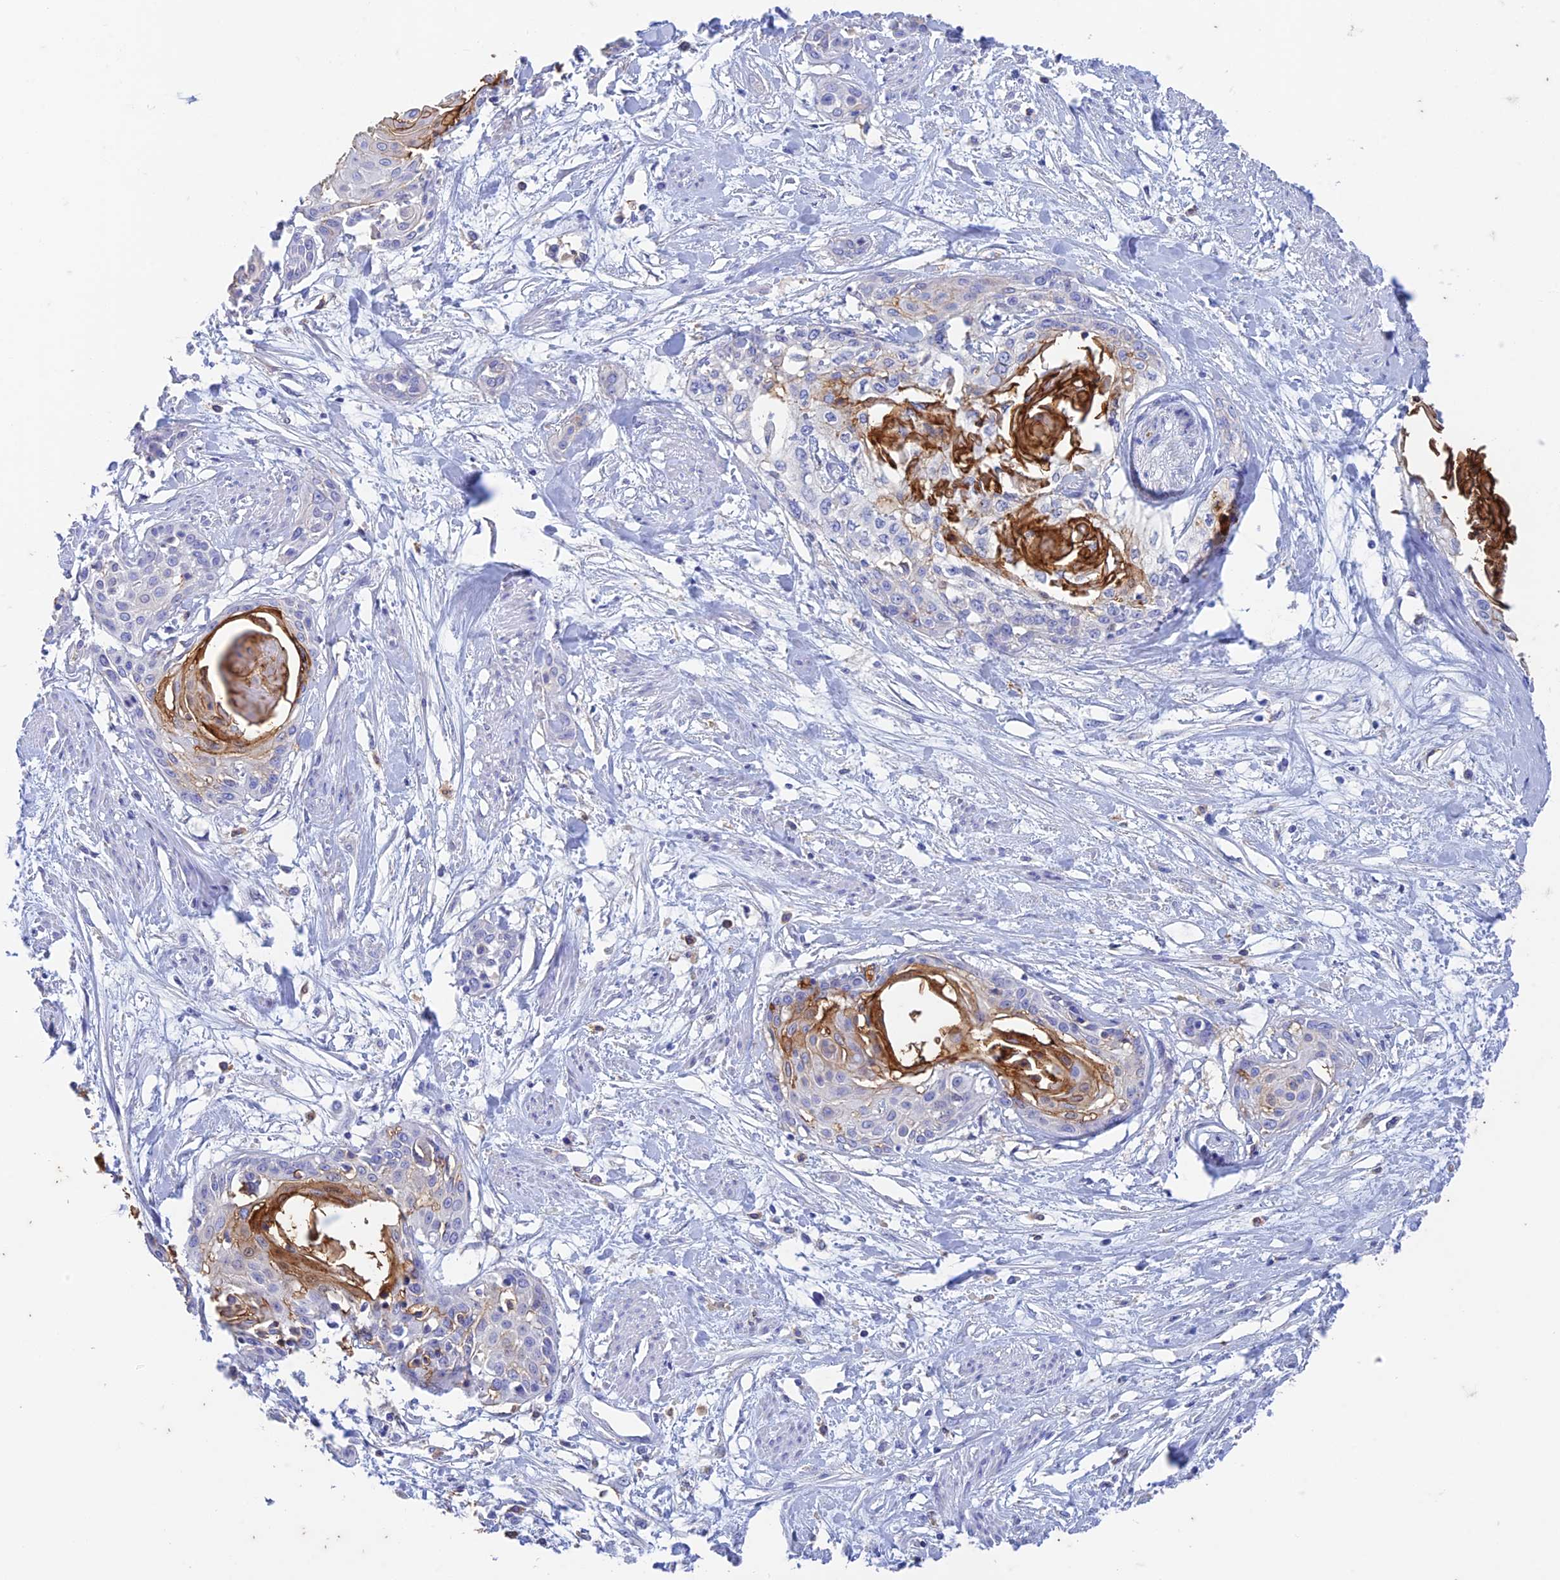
{"staining": {"intensity": "negative", "quantity": "none", "location": "none"}, "tissue": "cervical cancer", "cell_type": "Tumor cells", "image_type": "cancer", "snomed": [{"axis": "morphology", "description": "Squamous cell carcinoma, NOS"}, {"axis": "topography", "description": "Cervix"}], "caption": "This is an immunohistochemistry (IHC) image of human cervical cancer. There is no expression in tumor cells.", "gene": "FGF7", "patient": {"sex": "female", "age": 57}}